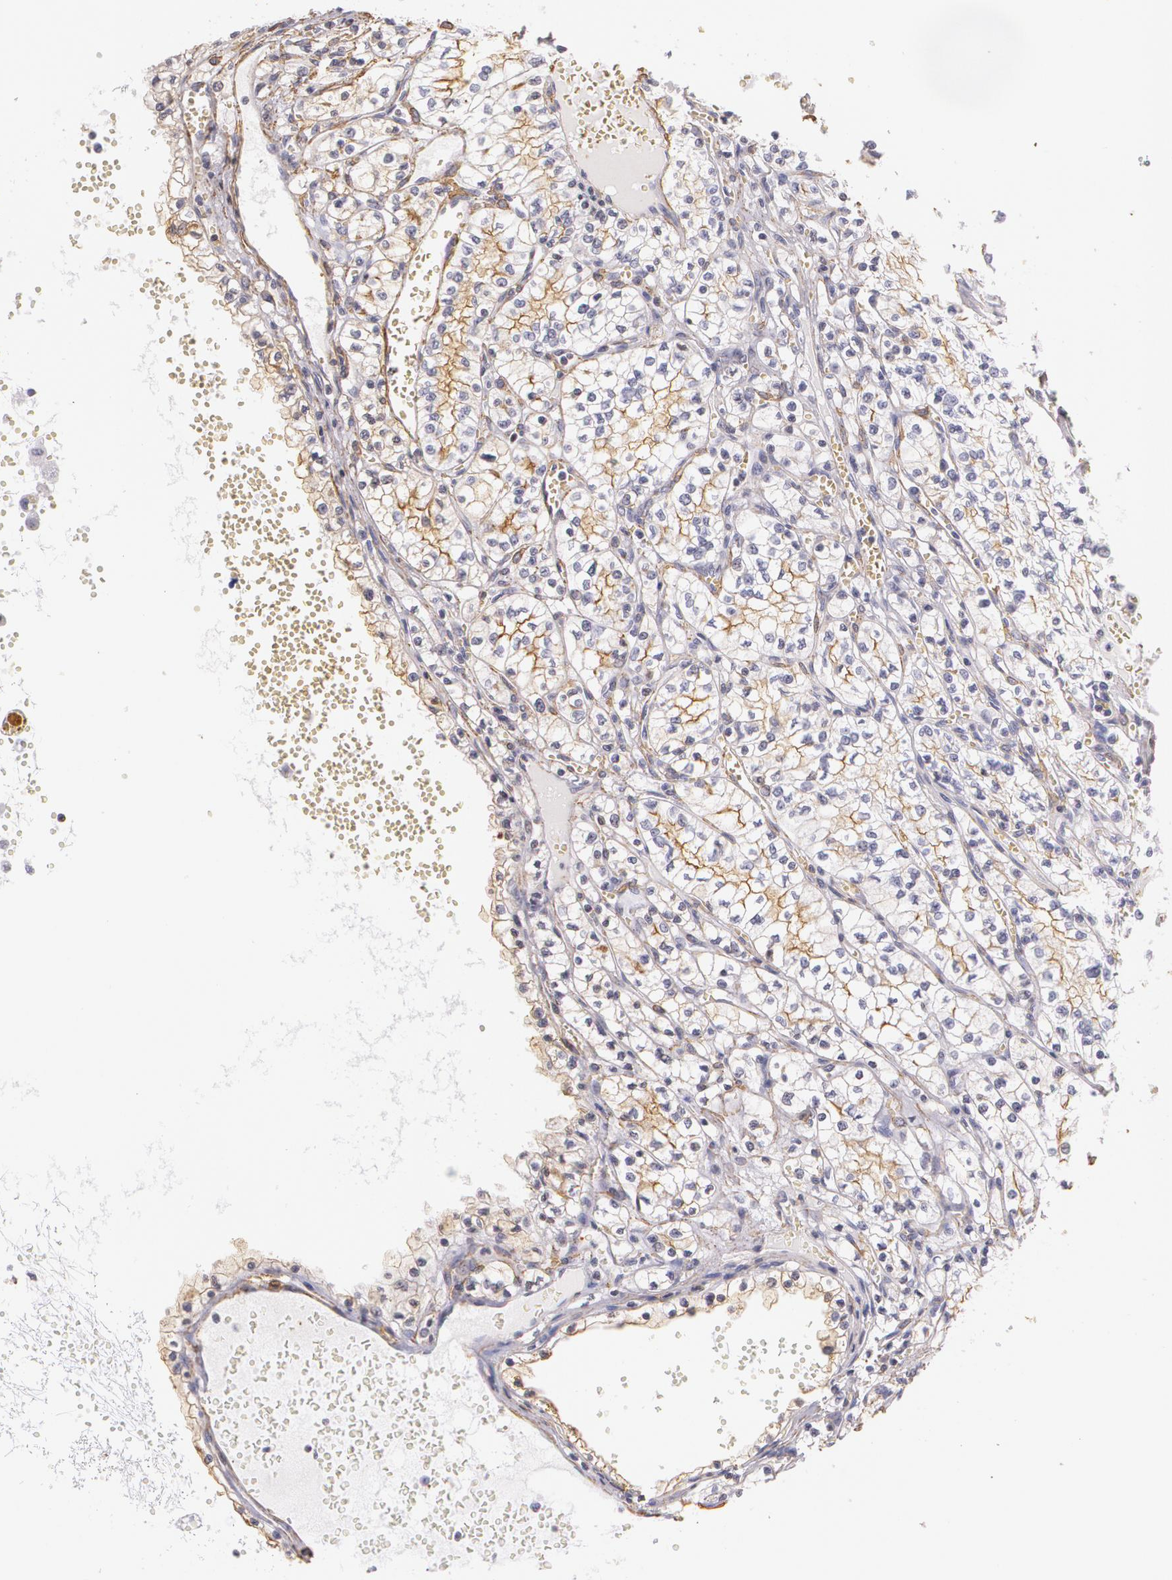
{"staining": {"intensity": "weak", "quantity": "<25%", "location": "cytoplasmic/membranous"}, "tissue": "renal cancer", "cell_type": "Tumor cells", "image_type": "cancer", "snomed": [{"axis": "morphology", "description": "Adenocarcinoma, NOS"}, {"axis": "topography", "description": "Kidney"}], "caption": "Immunohistochemistry (IHC) photomicrograph of human renal cancer stained for a protein (brown), which demonstrates no staining in tumor cells. (DAB immunohistochemistry (IHC), high magnification).", "gene": "VAMP1", "patient": {"sex": "male", "age": 61}}